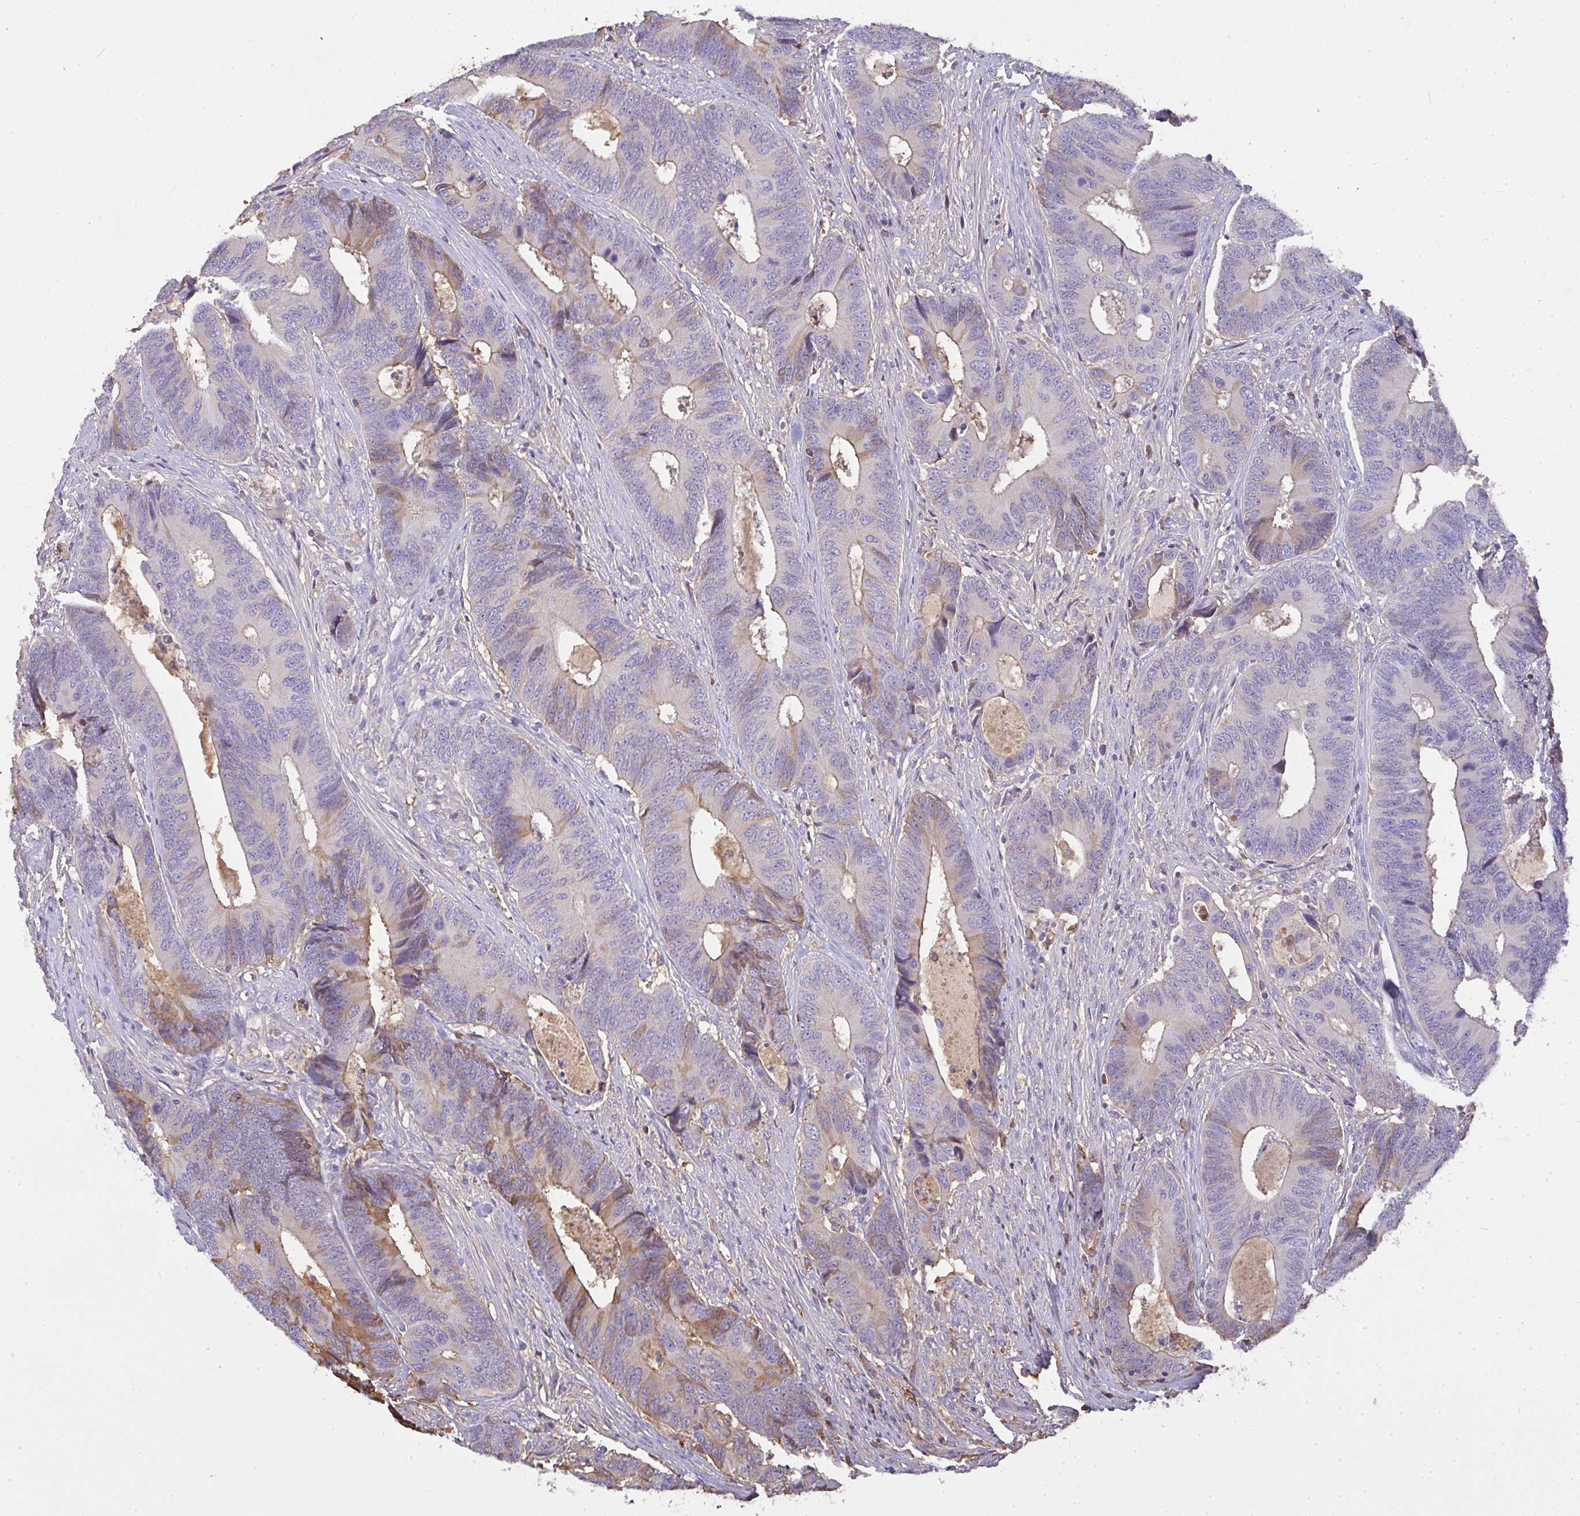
{"staining": {"intensity": "moderate", "quantity": "<25%", "location": "cytoplasmic/membranous"}, "tissue": "colorectal cancer", "cell_type": "Tumor cells", "image_type": "cancer", "snomed": [{"axis": "morphology", "description": "Adenocarcinoma, NOS"}, {"axis": "topography", "description": "Colon"}], "caption": "Colorectal adenocarcinoma stained with a protein marker demonstrates moderate staining in tumor cells.", "gene": "SMYD5", "patient": {"sex": "male", "age": 87}}